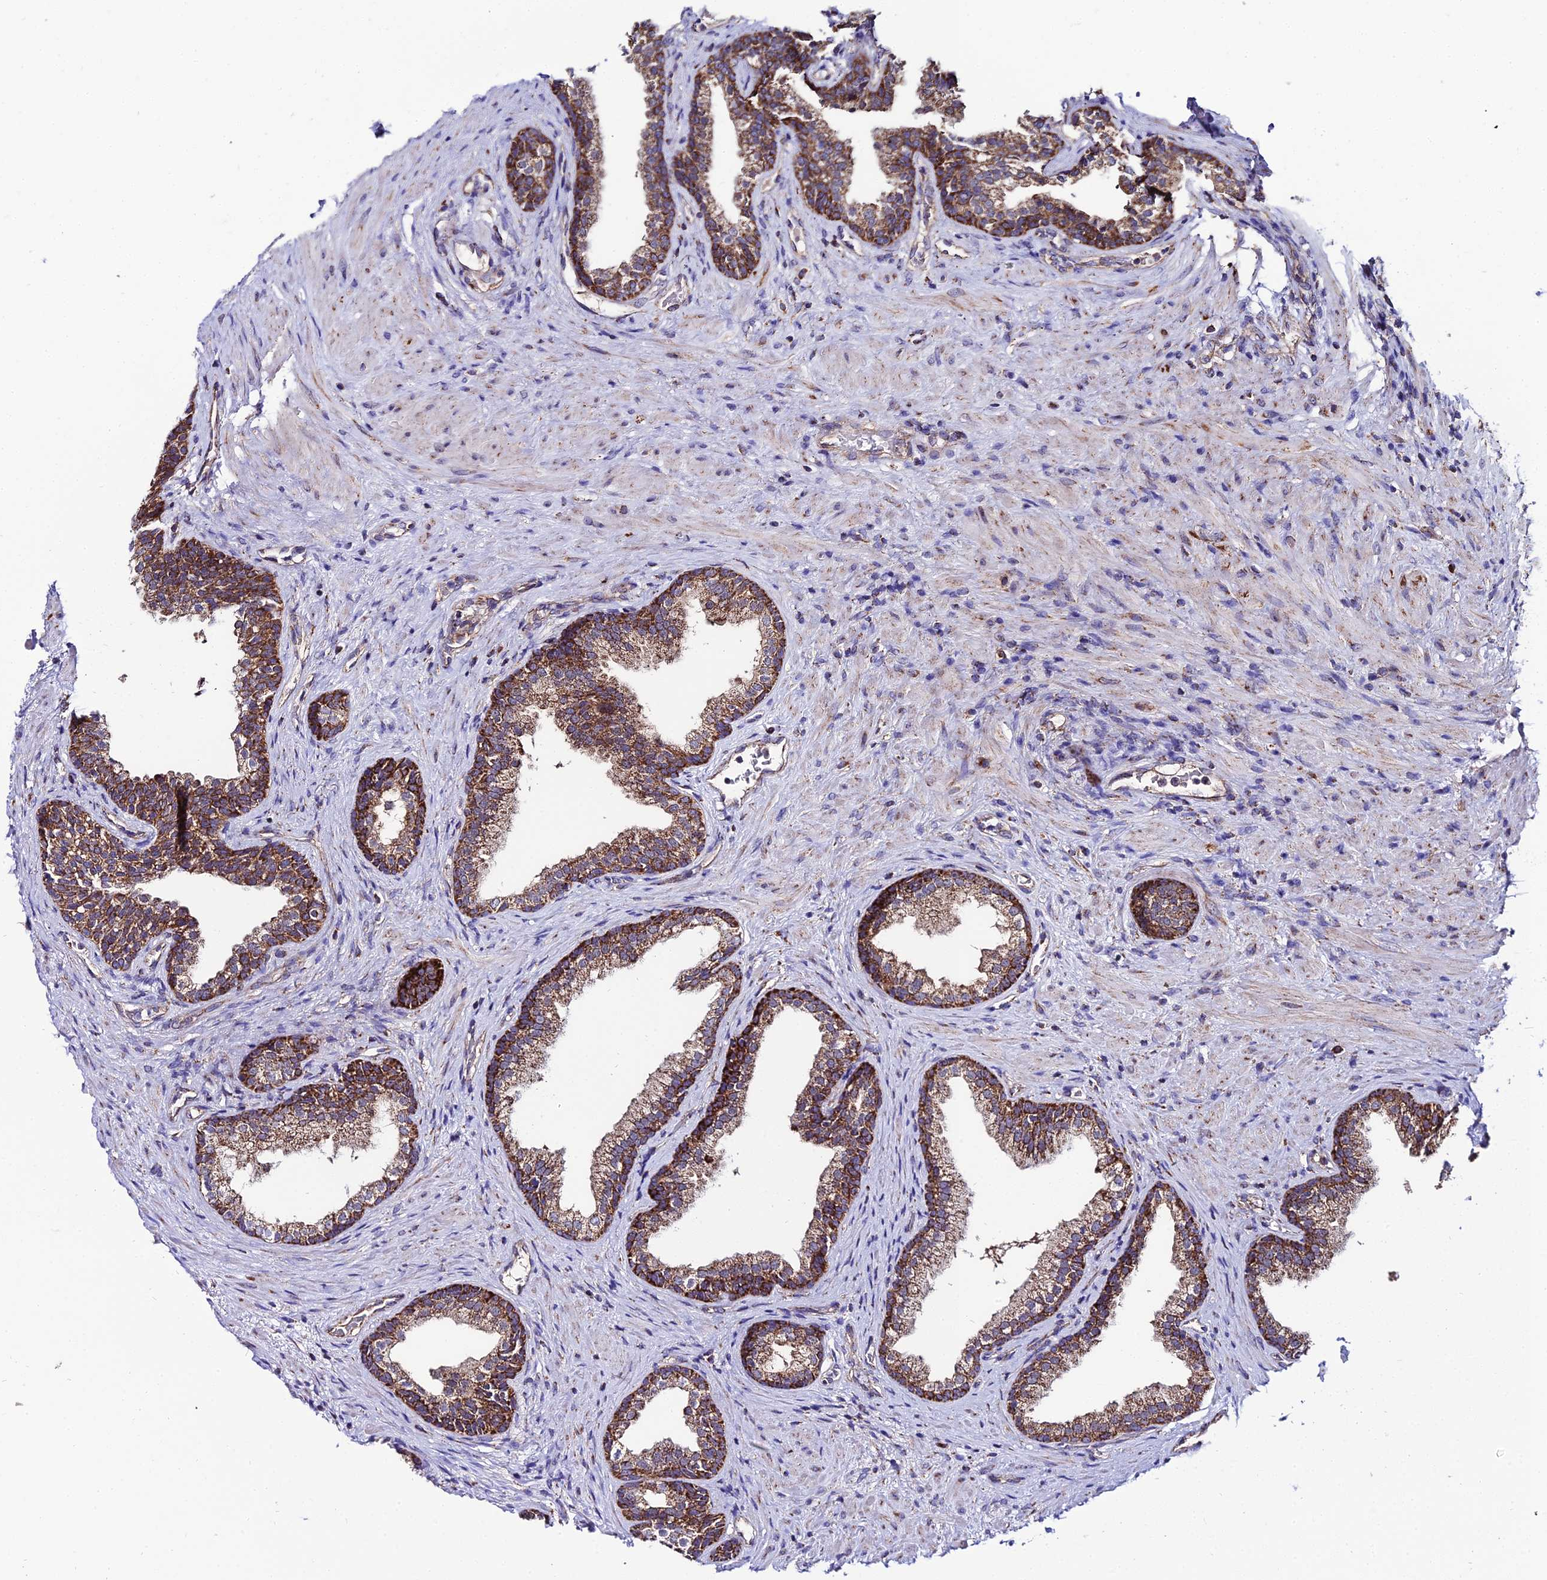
{"staining": {"intensity": "moderate", "quantity": ">75%", "location": "cytoplasmic/membranous"}, "tissue": "prostate", "cell_type": "Glandular cells", "image_type": "normal", "snomed": [{"axis": "morphology", "description": "Normal tissue, NOS"}, {"axis": "topography", "description": "Prostate"}], "caption": "DAB (3,3'-diaminobenzidine) immunohistochemical staining of unremarkable human prostate demonstrates moderate cytoplasmic/membranous protein staining in about >75% of glandular cells.", "gene": "PSMD2", "patient": {"sex": "male", "age": 76}}